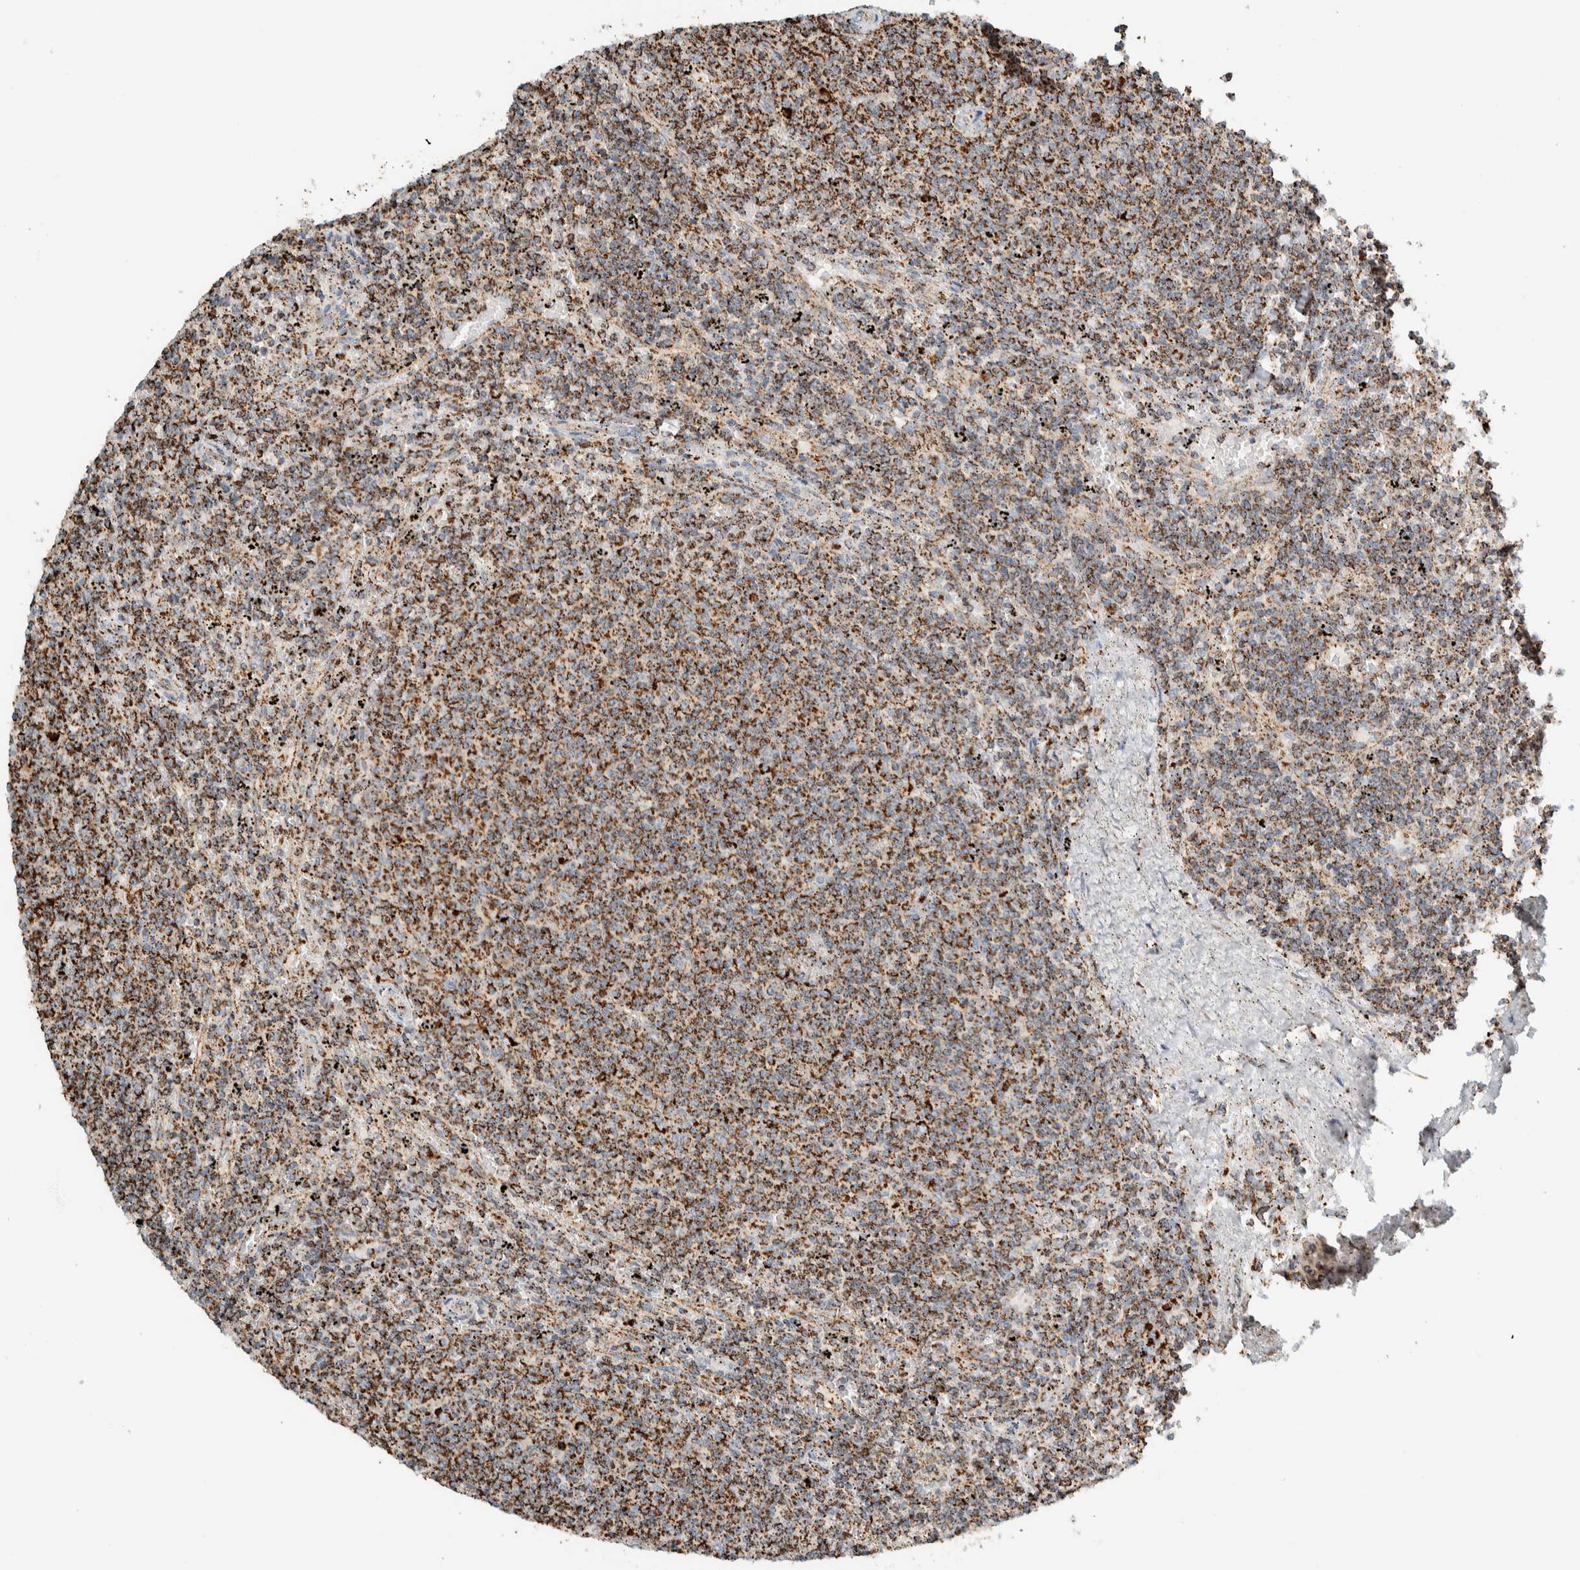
{"staining": {"intensity": "moderate", "quantity": ">75%", "location": "cytoplasmic/membranous"}, "tissue": "lymphoma", "cell_type": "Tumor cells", "image_type": "cancer", "snomed": [{"axis": "morphology", "description": "Malignant lymphoma, non-Hodgkin's type, Low grade"}, {"axis": "topography", "description": "Spleen"}], "caption": "The image exhibits a brown stain indicating the presence of a protein in the cytoplasmic/membranous of tumor cells in lymphoma. Immunohistochemistry (ihc) stains the protein of interest in brown and the nuclei are stained blue.", "gene": "ZNF454", "patient": {"sex": "female", "age": 50}}